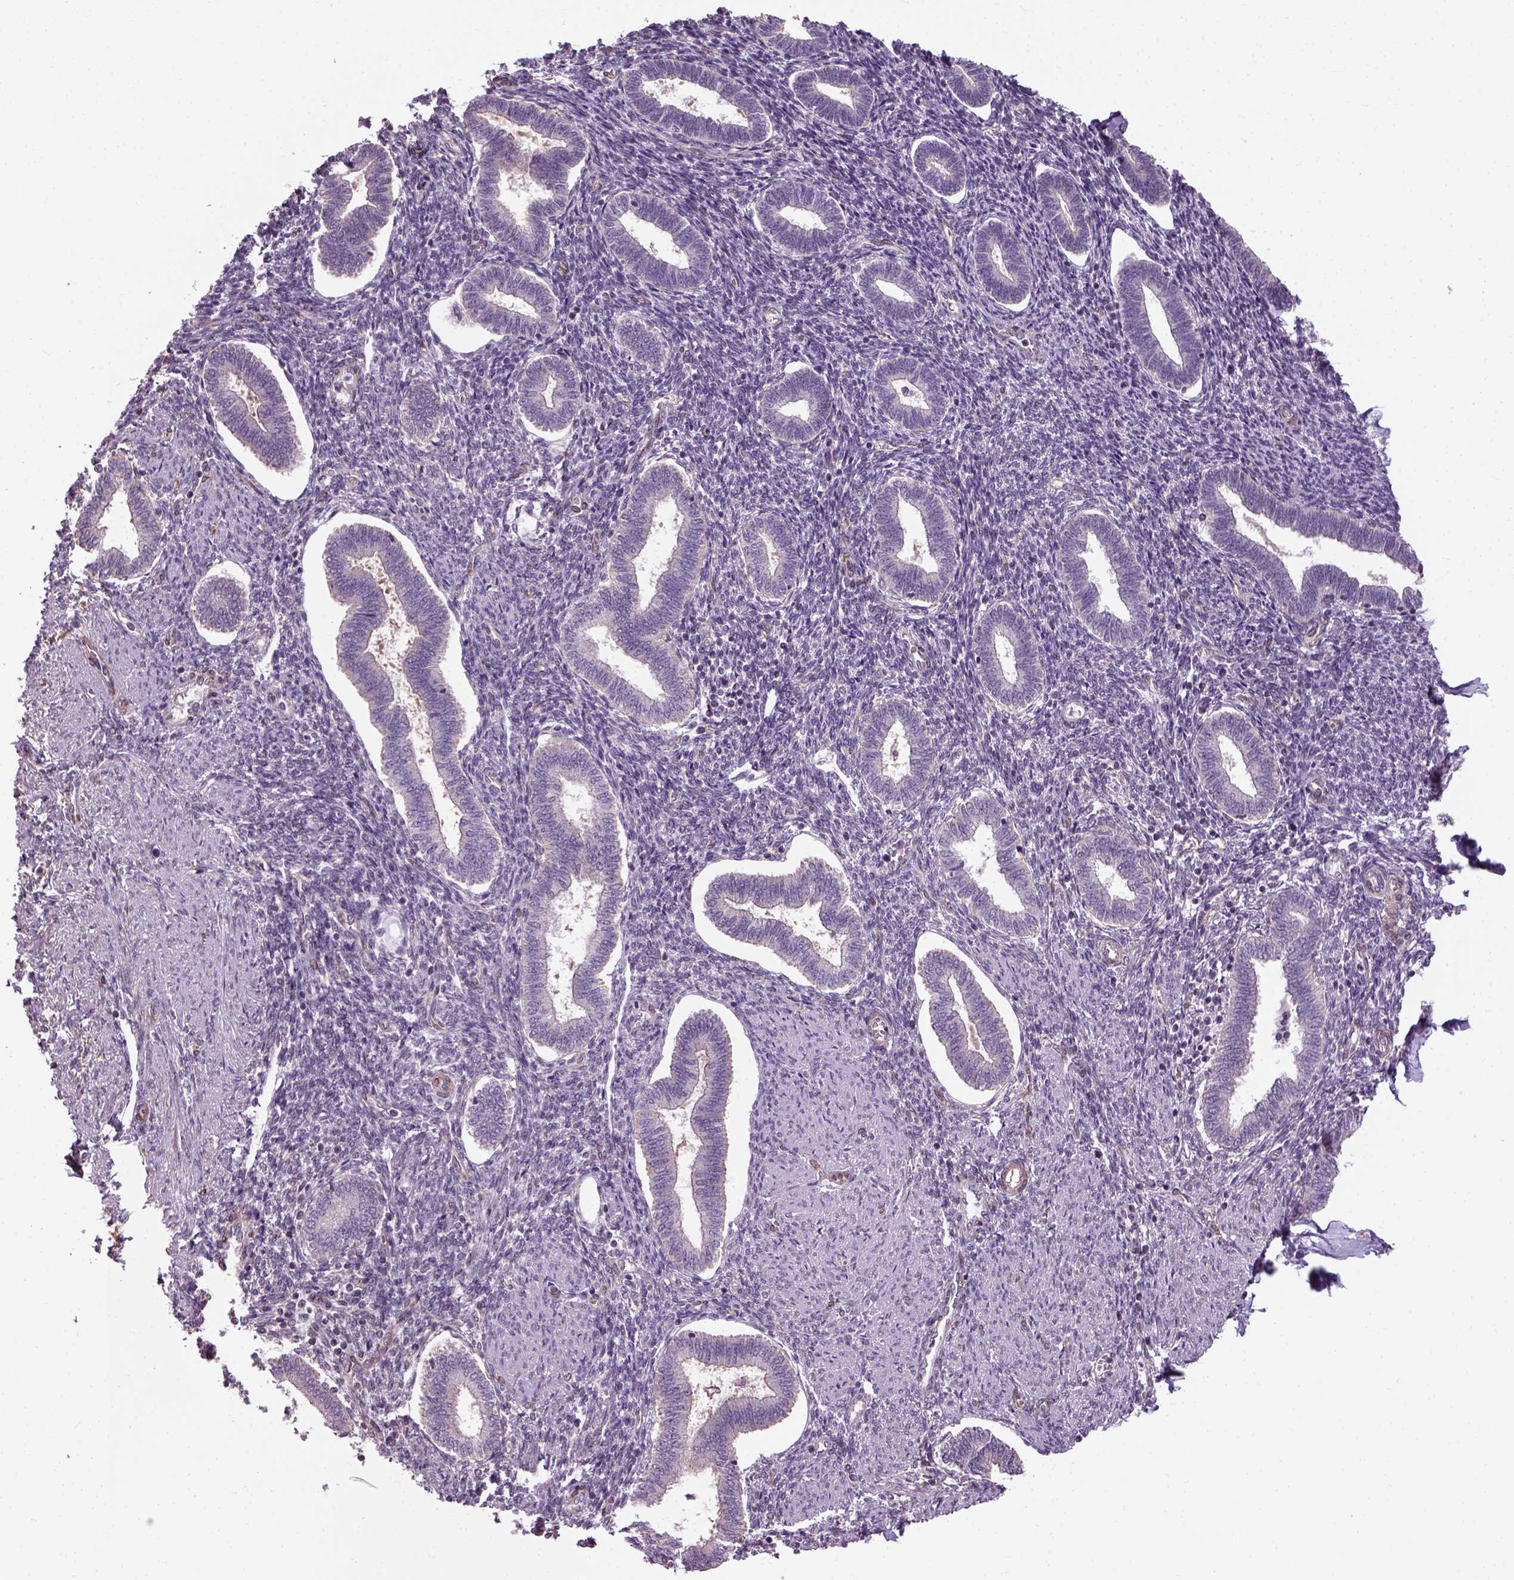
{"staining": {"intensity": "weak", "quantity": "<25%", "location": "cytoplasmic/membranous"}, "tissue": "endometrium", "cell_type": "Cells in endometrial stroma", "image_type": "normal", "snomed": [{"axis": "morphology", "description": "Normal tissue, NOS"}, {"axis": "topography", "description": "Endometrium"}], "caption": "Immunohistochemistry of benign human endometrium shows no staining in cells in endometrial stroma.", "gene": "XK", "patient": {"sex": "female", "age": 42}}